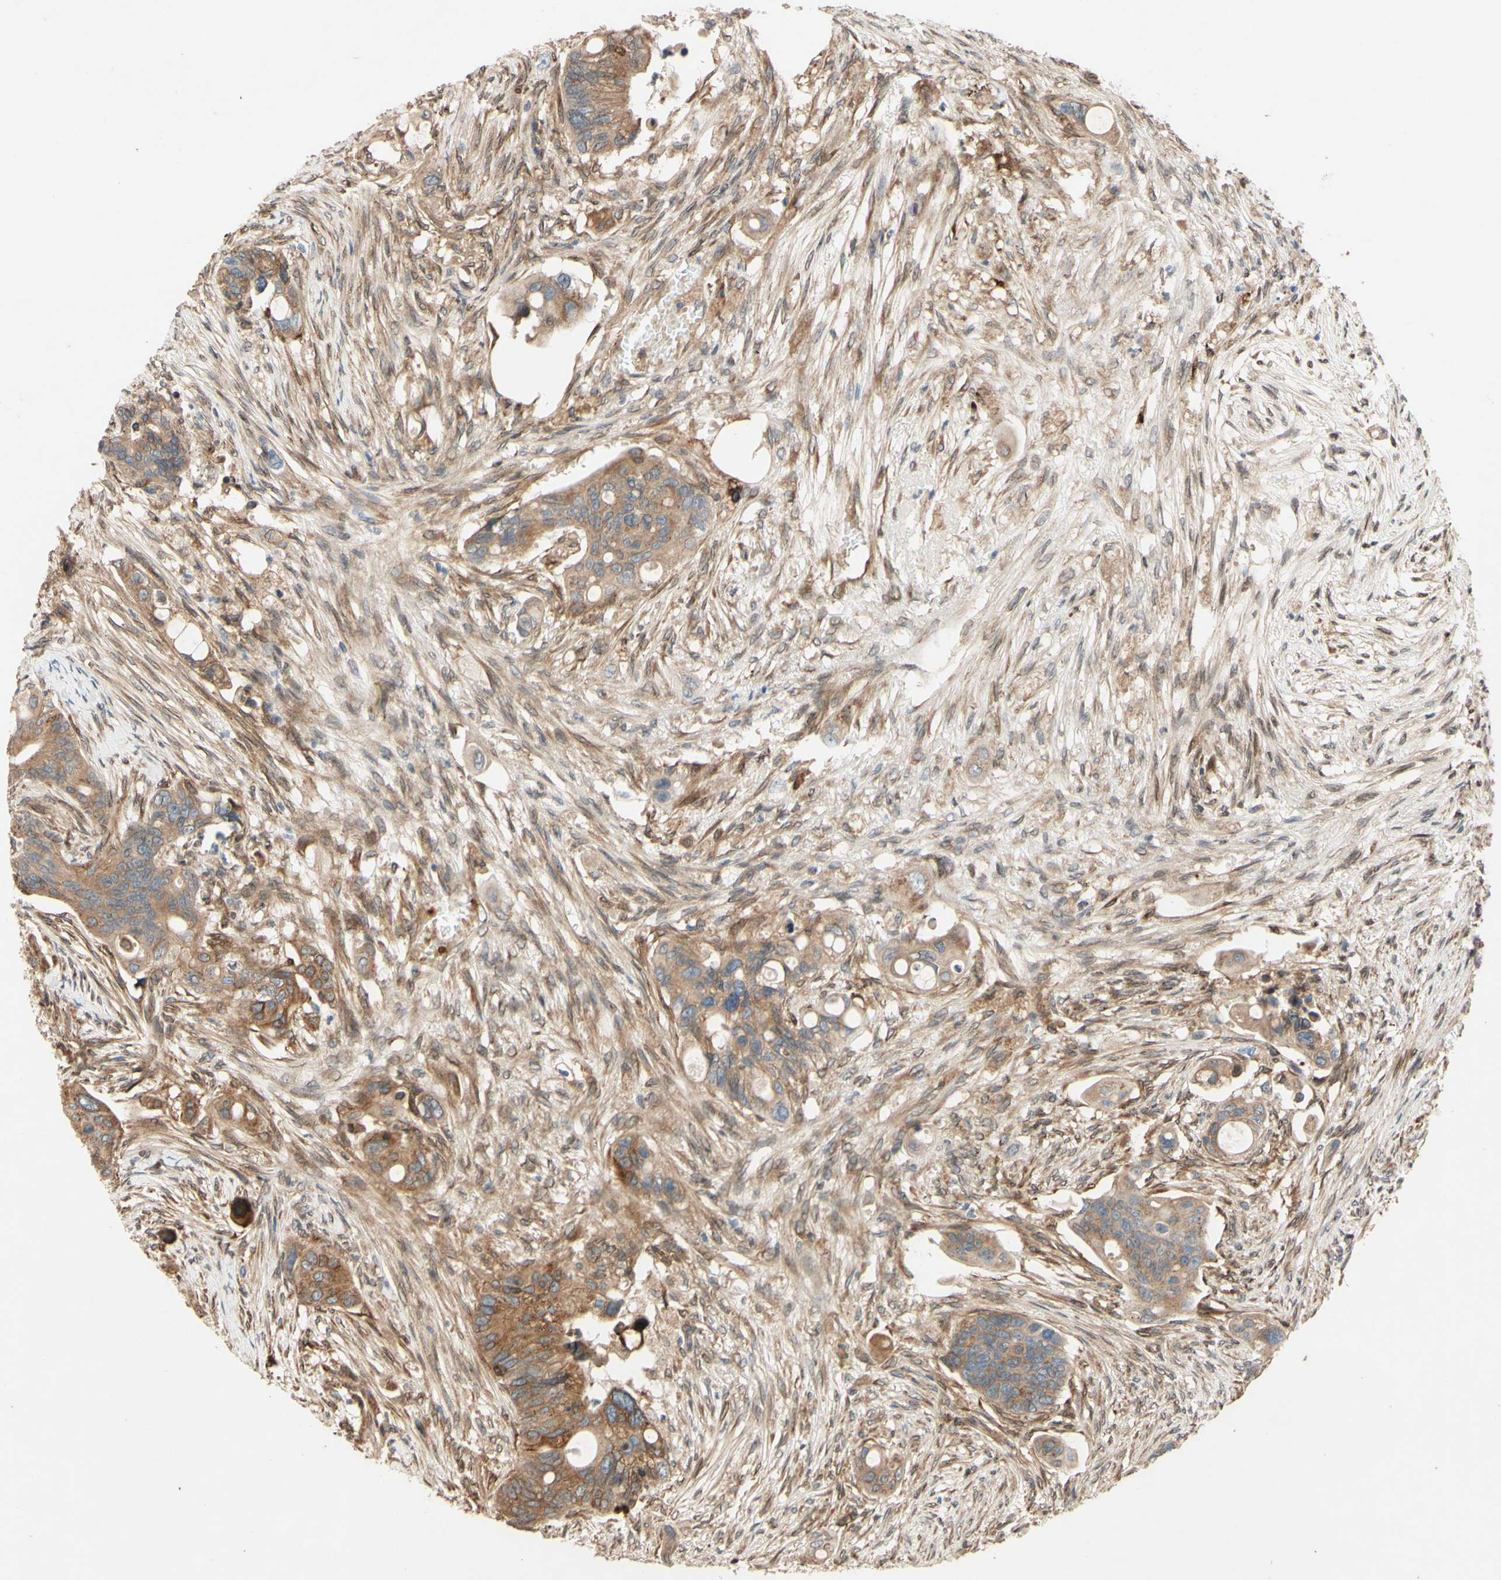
{"staining": {"intensity": "moderate", "quantity": ">75%", "location": "cytoplasmic/membranous"}, "tissue": "colorectal cancer", "cell_type": "Tumor cells", "image_type": "cancer", "snomed": [{"axis": "morphology", "description": "Adenocarcinoma, NOS"}, {"axis": "topography", "description": "Colon"}], "caption": "Human colorectal cancer stained for a protein (brown) demonstrates moderate cytoplasmic/membranous positive expression in approximately >75% of tumor cells.", "gene": "PTPRU", "patient": {"sex": "female", "age": 57}}